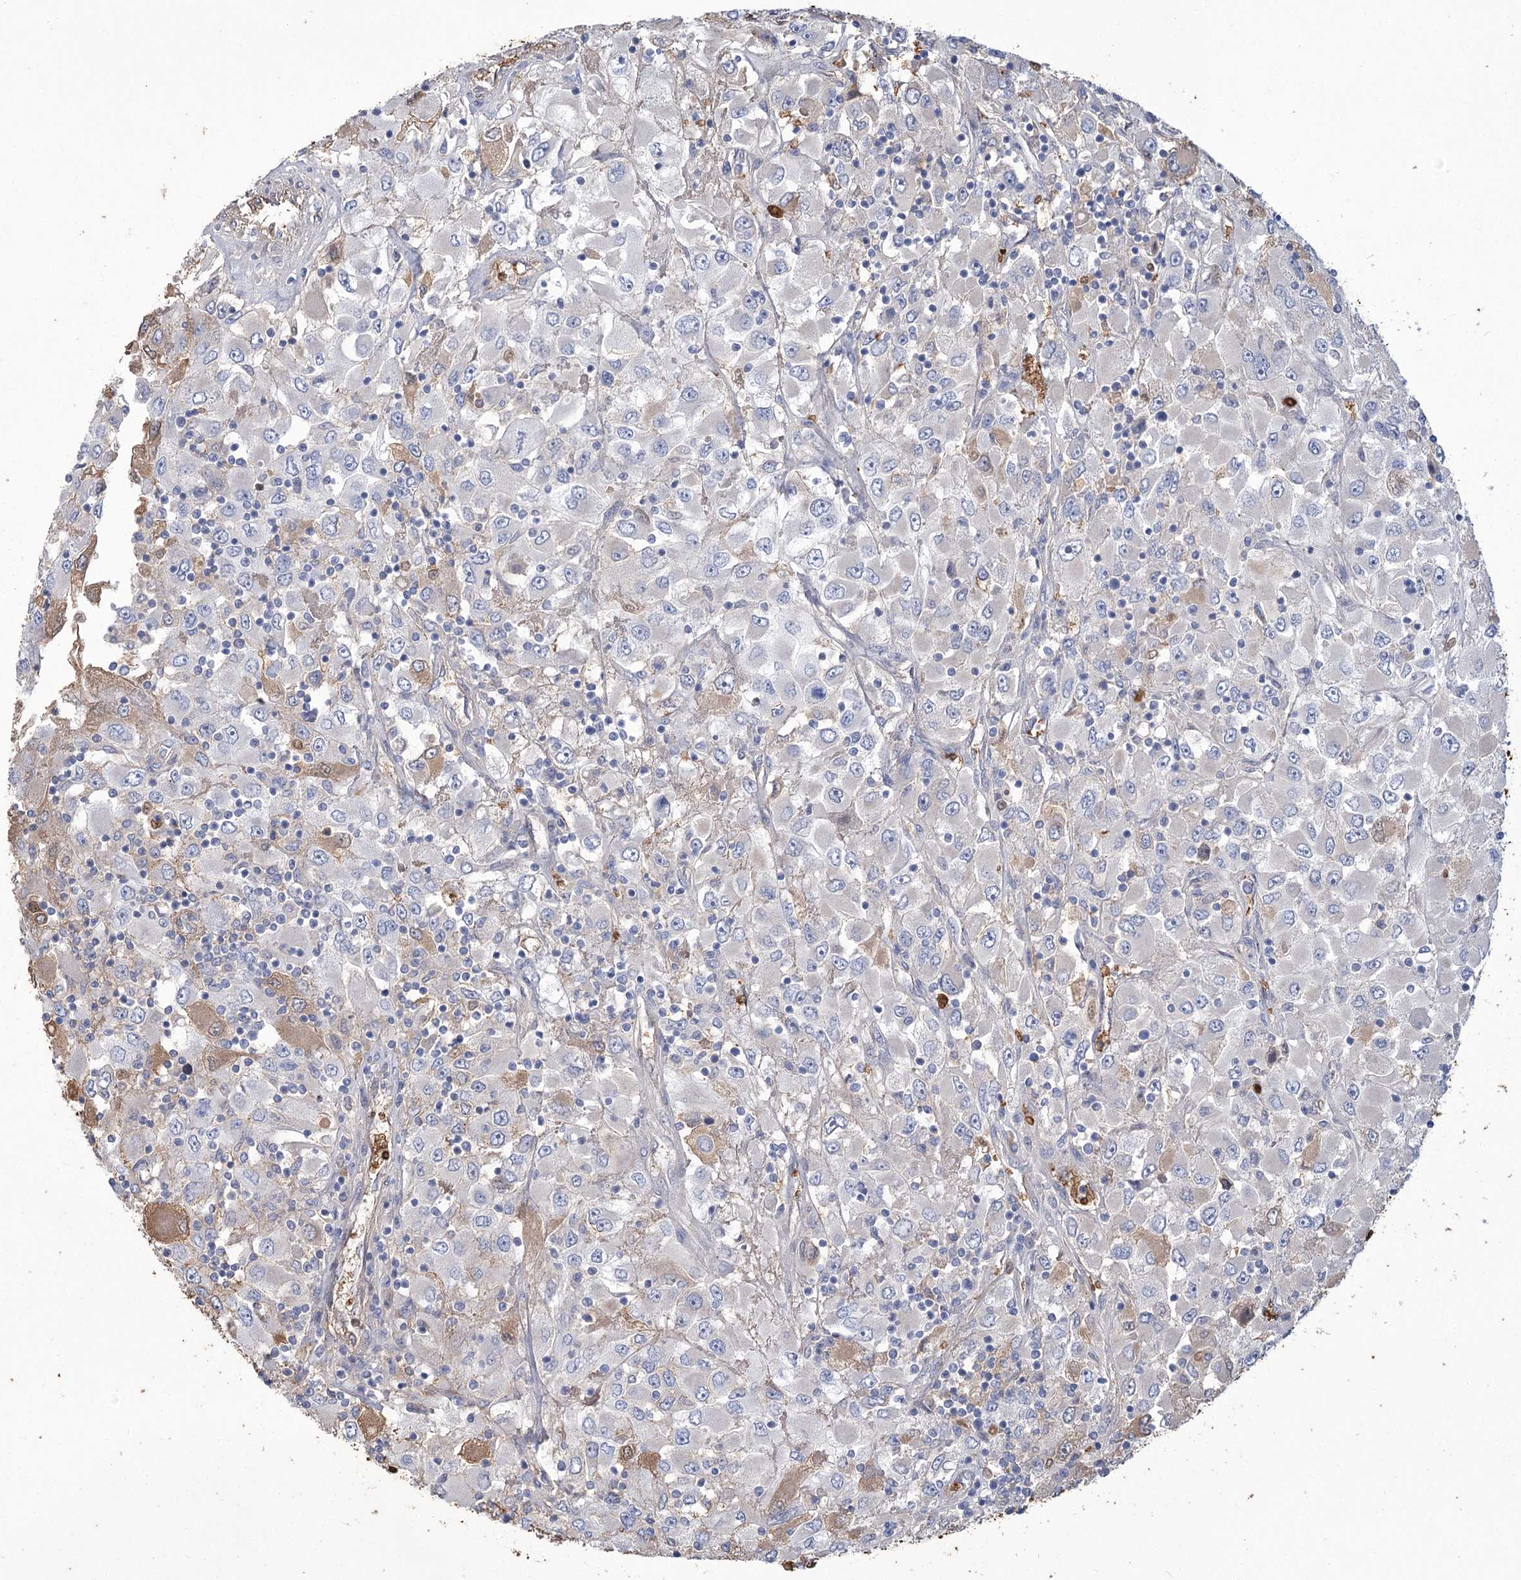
{"staining": {"intensity": "weak", "quantity": "<25%", "location": "cytoplasmic/membranous"}, "tissue": "renal cancer", "cell_type": "Tumor cells", "image_type": "cancer", "snomed": [{"axis": "morphology", "description": "Adenocarcinoma, NOS"}, {"axis": "topography", "description": "Kidney"}], "caption": "Immunohistochemistry image of neoplastic tissue: renal cancer (adenocarcinoma) stained with DAB shows no significant protein staining in tumor cells. (Stains: DAB (3,3'-diaminobenzidine) immunohistochemistry (IHC) with hematoxylin counter stain, Microscopy: brightfield microscopy at high magnification).", "gene": "HBA1", "patient": {"sex": "female", "age": 52}}